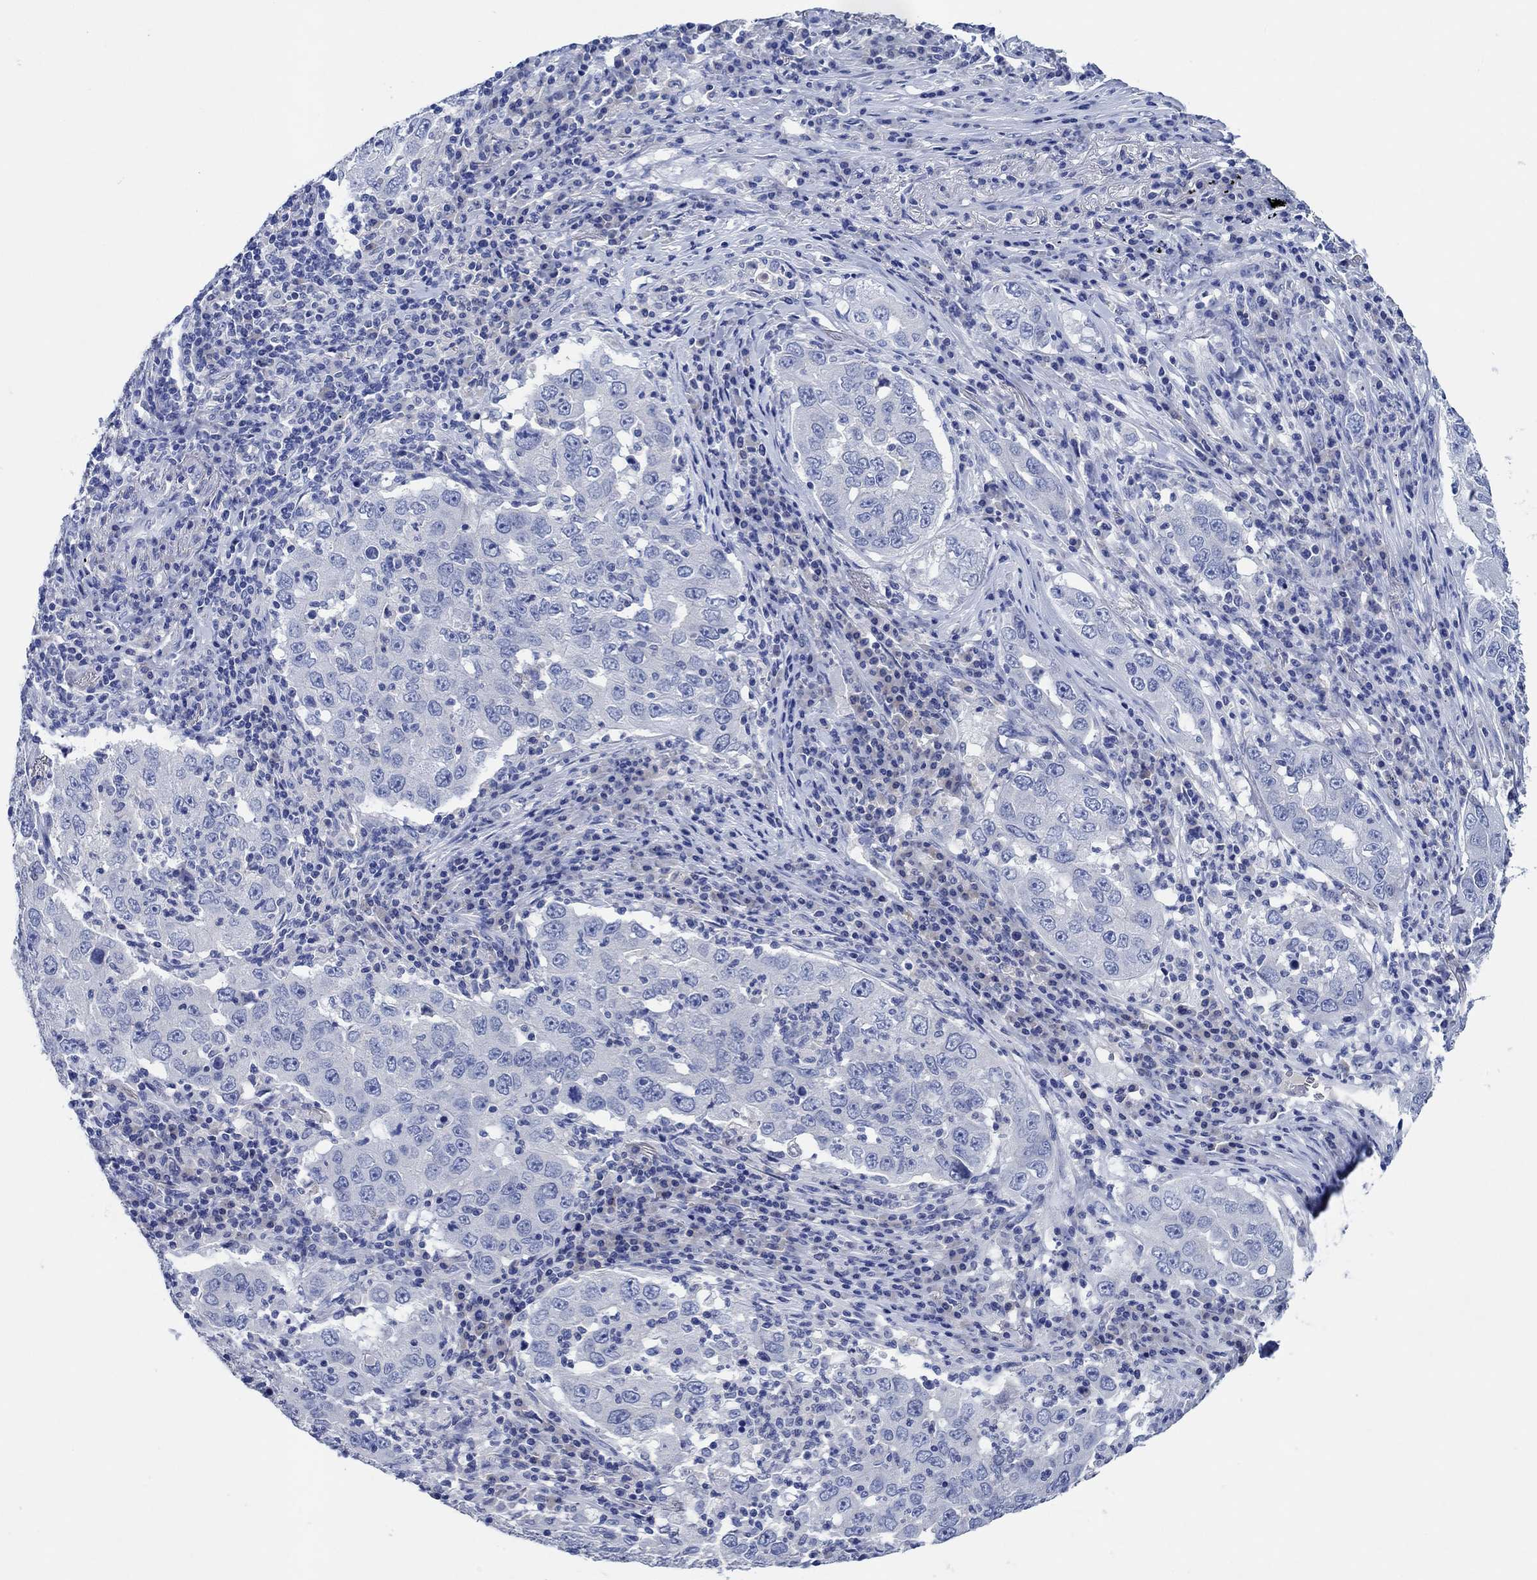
{"staining": {"intensity": "negative", "quantity": "none", "location": "none"}, "tissue": "lung cancer", "cell_type": "Tumor cells", "image_type": "cancer", "snomed": [{"axis": "morphology", "description": "Adenocarcinoma, NOS"}, {"axis": "topography", "description": "Lung"}], "caption": "IHC of human lung cancer reveals no expression in tumor cells.", "gene": "CPNE6", "patient": {"sex": "male", "age": 73}}